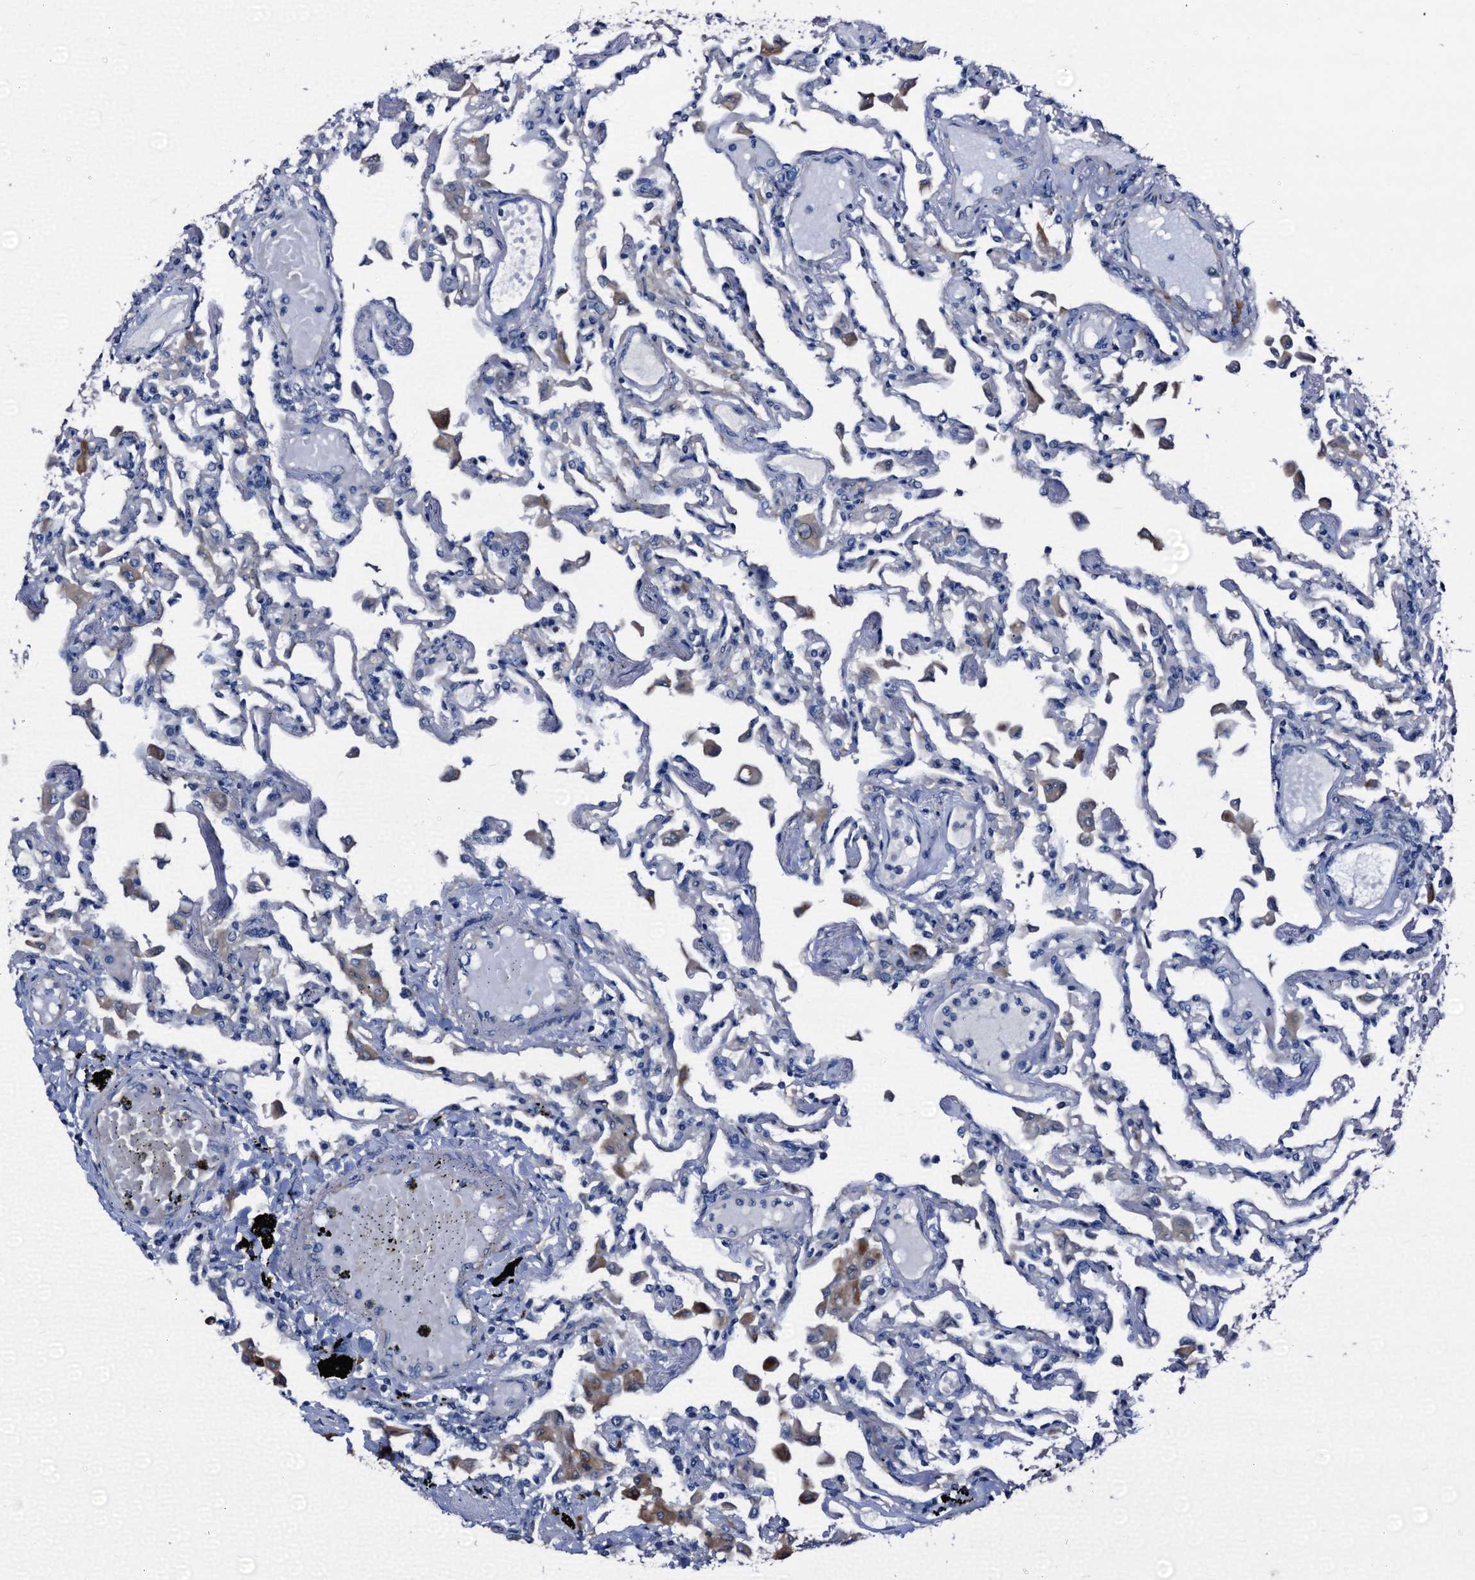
{"staining": {"intensity": "negative", "quantity": "none", "location": "none"}, "tissue": "lung", "cell_type": "Alveolar cells", "image_type": "normal", "snomed": [{"axis": "morphology", "description": "Normal tissue, NOS"}, {"axis": "topography", "description": "Bronchus"}, {"axis": "topography", "description": "Lung"}], "caption": "A high-resolution micrograph shows immunohistochemistry (IHC) staining of unremarkable lung, which exhibits no significant positivity in alveolar cells. (DAB immunohistochemistry visualized using brightfield microscopy, high magnification).", "gene": "EMG1", "patient": {"sex": "female", "age": 49}}